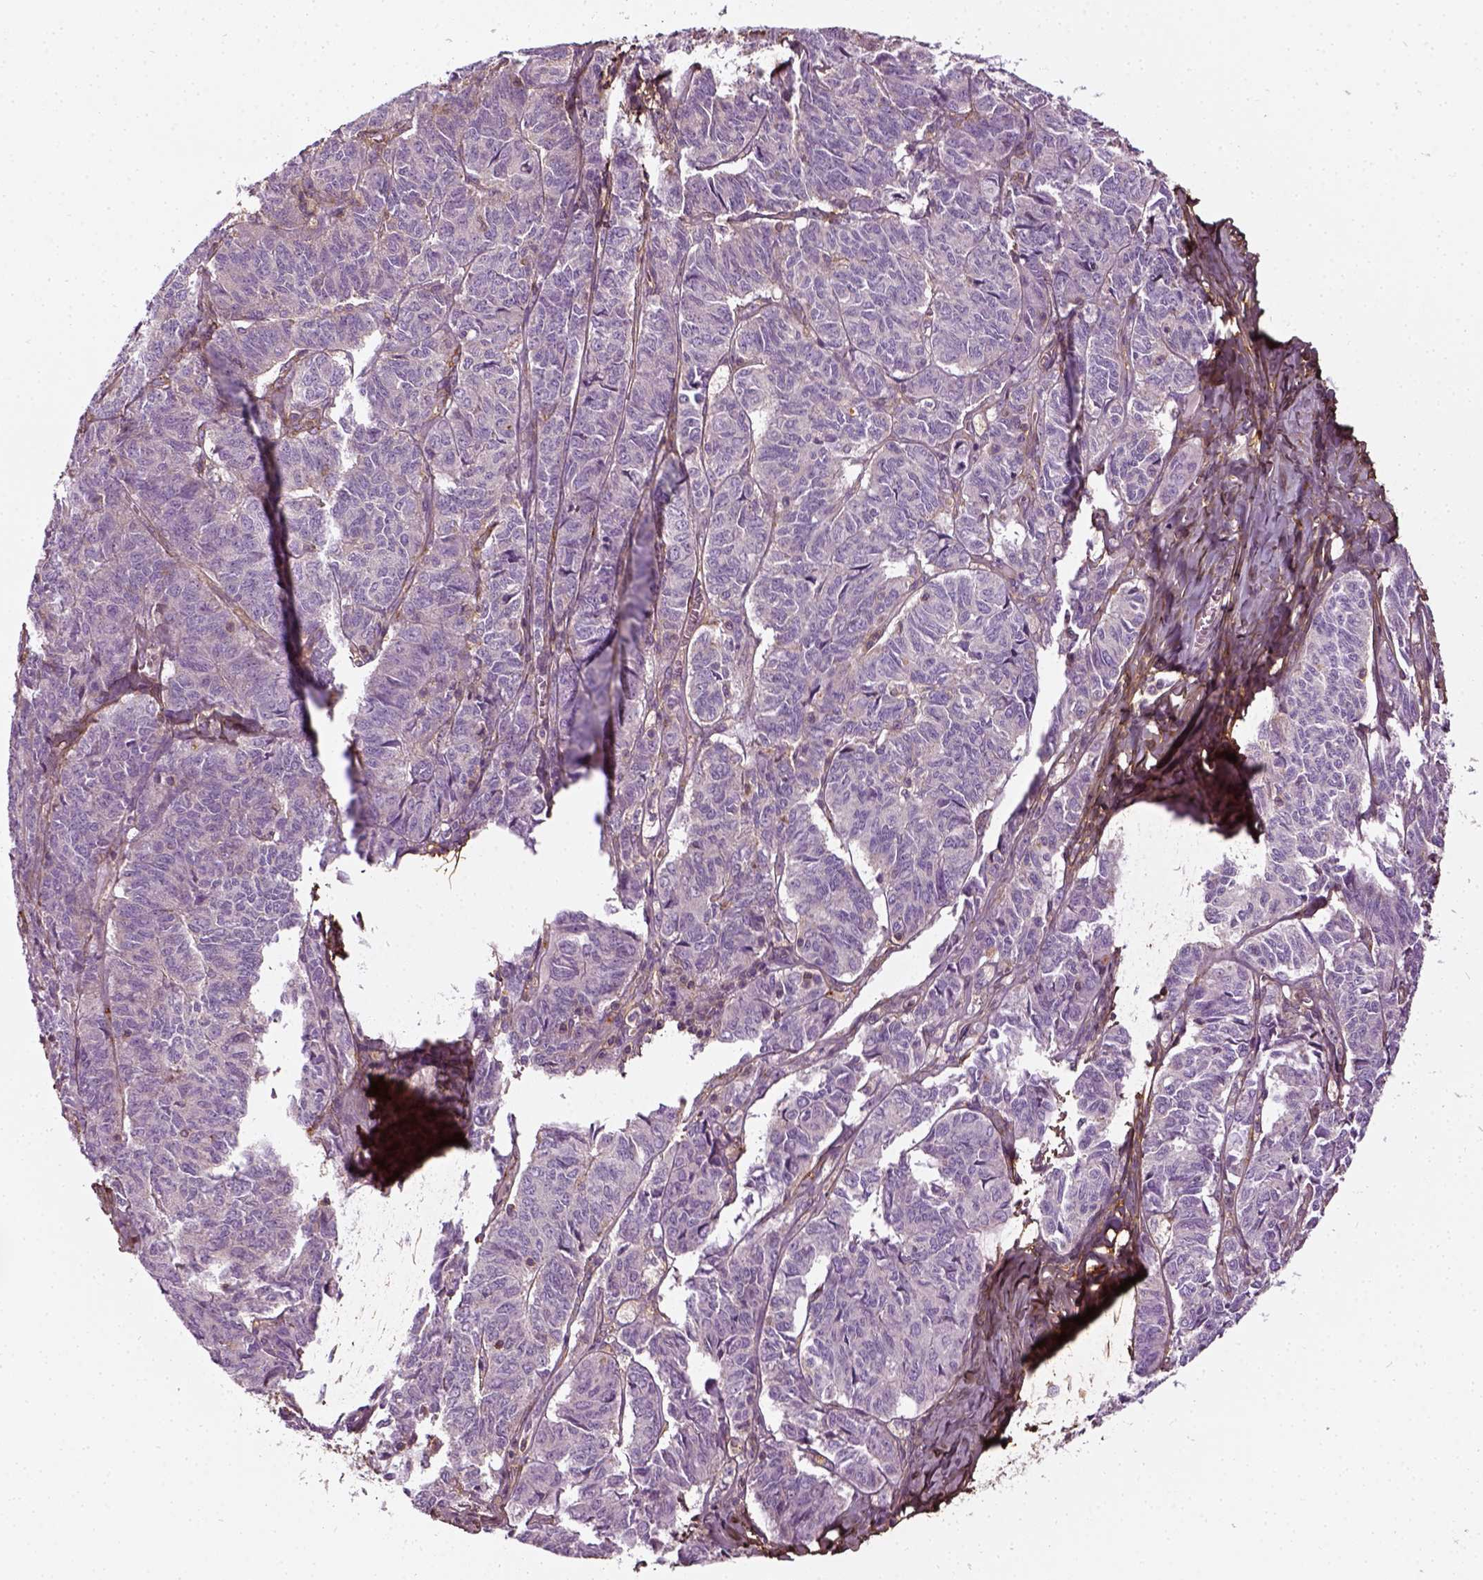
{"staining": {"intensity": "negative", "quantity": "none", "location": "none"}, "tissue": "ovarian cancer", "cell_type": "Tumor cells", "image_type": "cancer", "snomed": [{"axis": "morphology", "description": "Carcinoma, endometroid"}, {"axis": "topography", "description": "Ovary"}], "caption": "DAB (3,3'-diaminobenzidine) immunohistochemical staining of human ovarian endometroid carcinoma displays no significant positivity in tumor cells.", "gene": "COL6A2", "patient": {"sex": "female", "age": 80}}